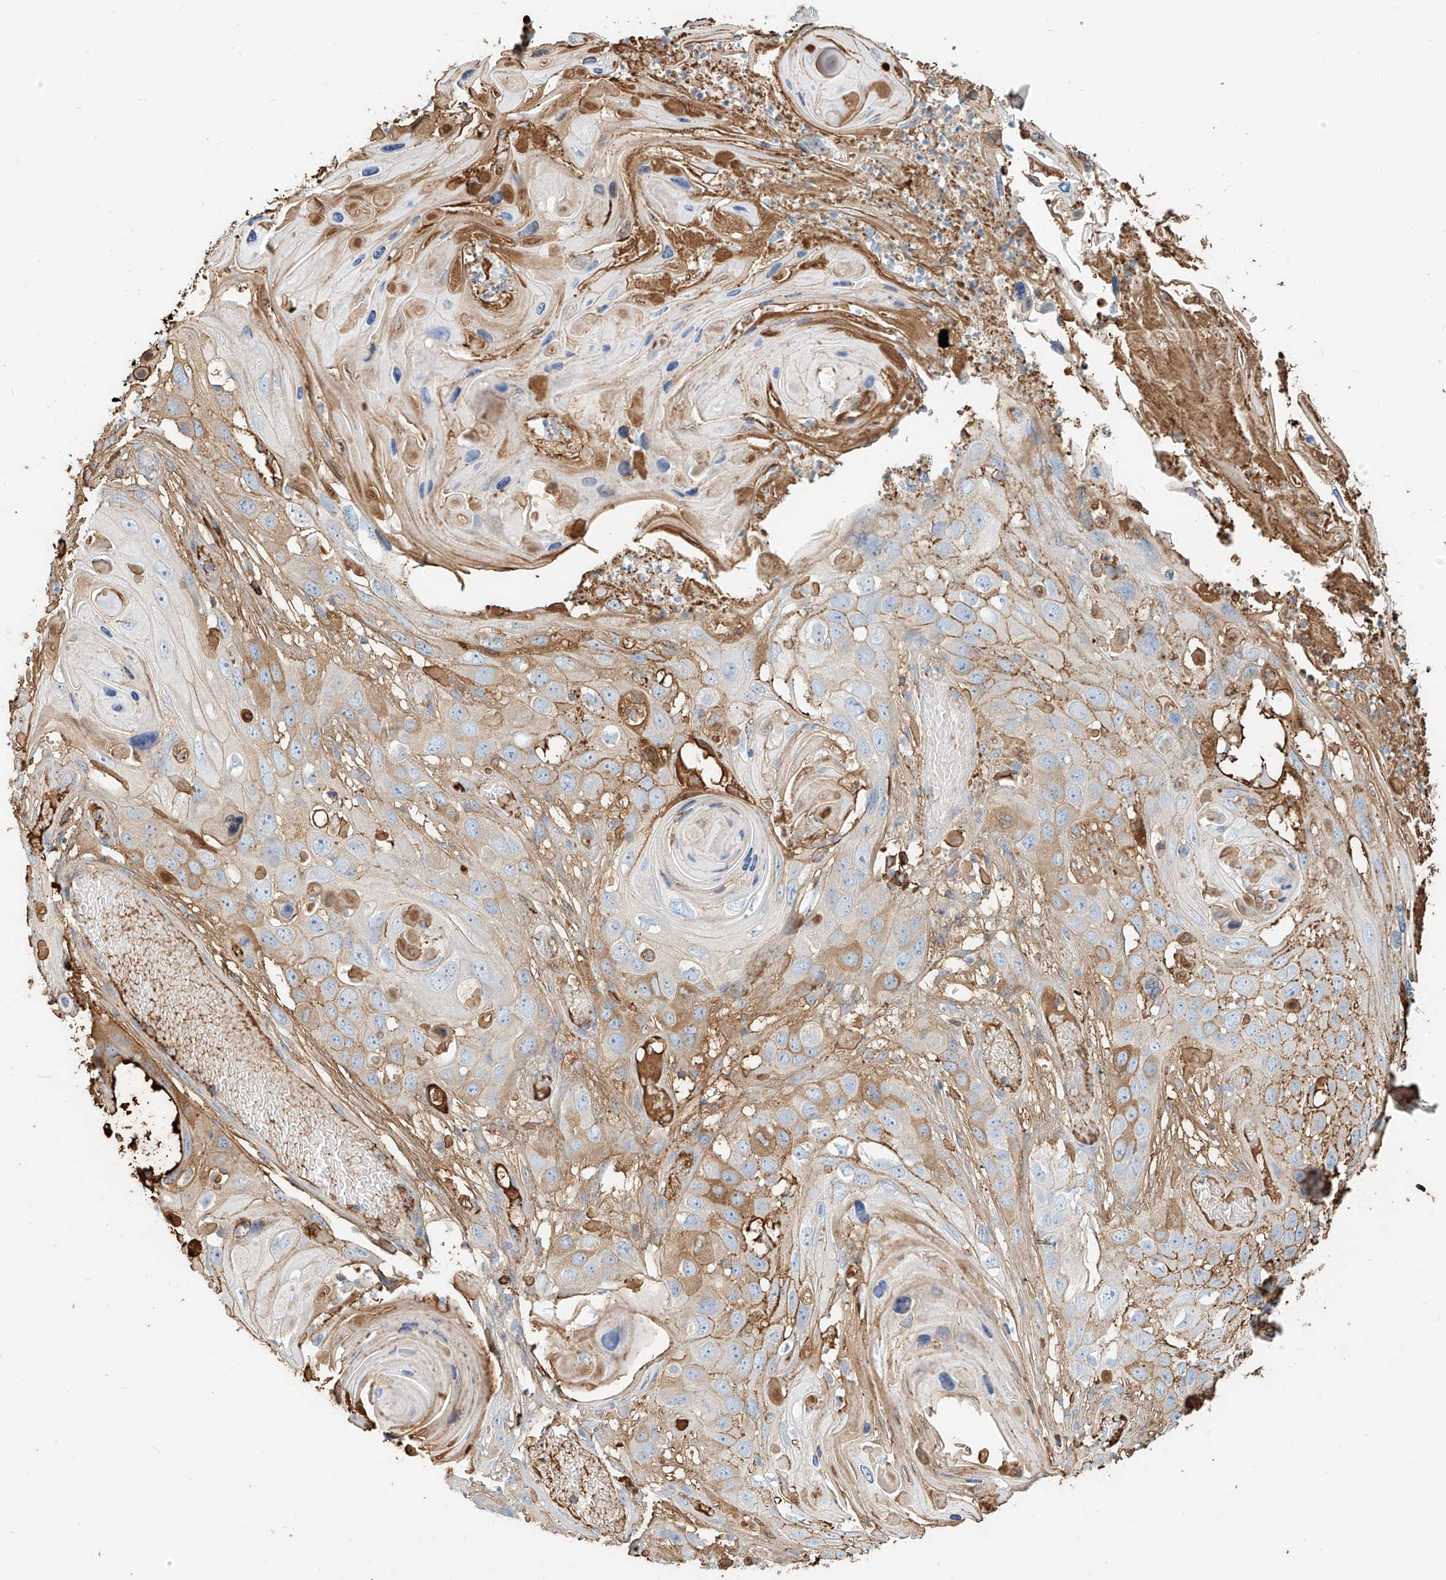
{"staining": {"intensity": "moderate", "quantity": "<25%", "location": "cytoplasmic/membranous"}, "tissue": "skin cancer", "cell_type": "Tumor cells", "image_type": "cancer", "snomed": [{"axis": "morphology", "description": "Squamous cell carcinoma, NOS"}, {"axis": "topography", "description": "Skin"}], "caption": "Protein staining of skin cancer tissue exhibits moderate cytoplasmic/membranous positivity in approximately <25% of tumor cells.", "gene": "ZFP30", "patient": {"sex": "male", "age": 55}}